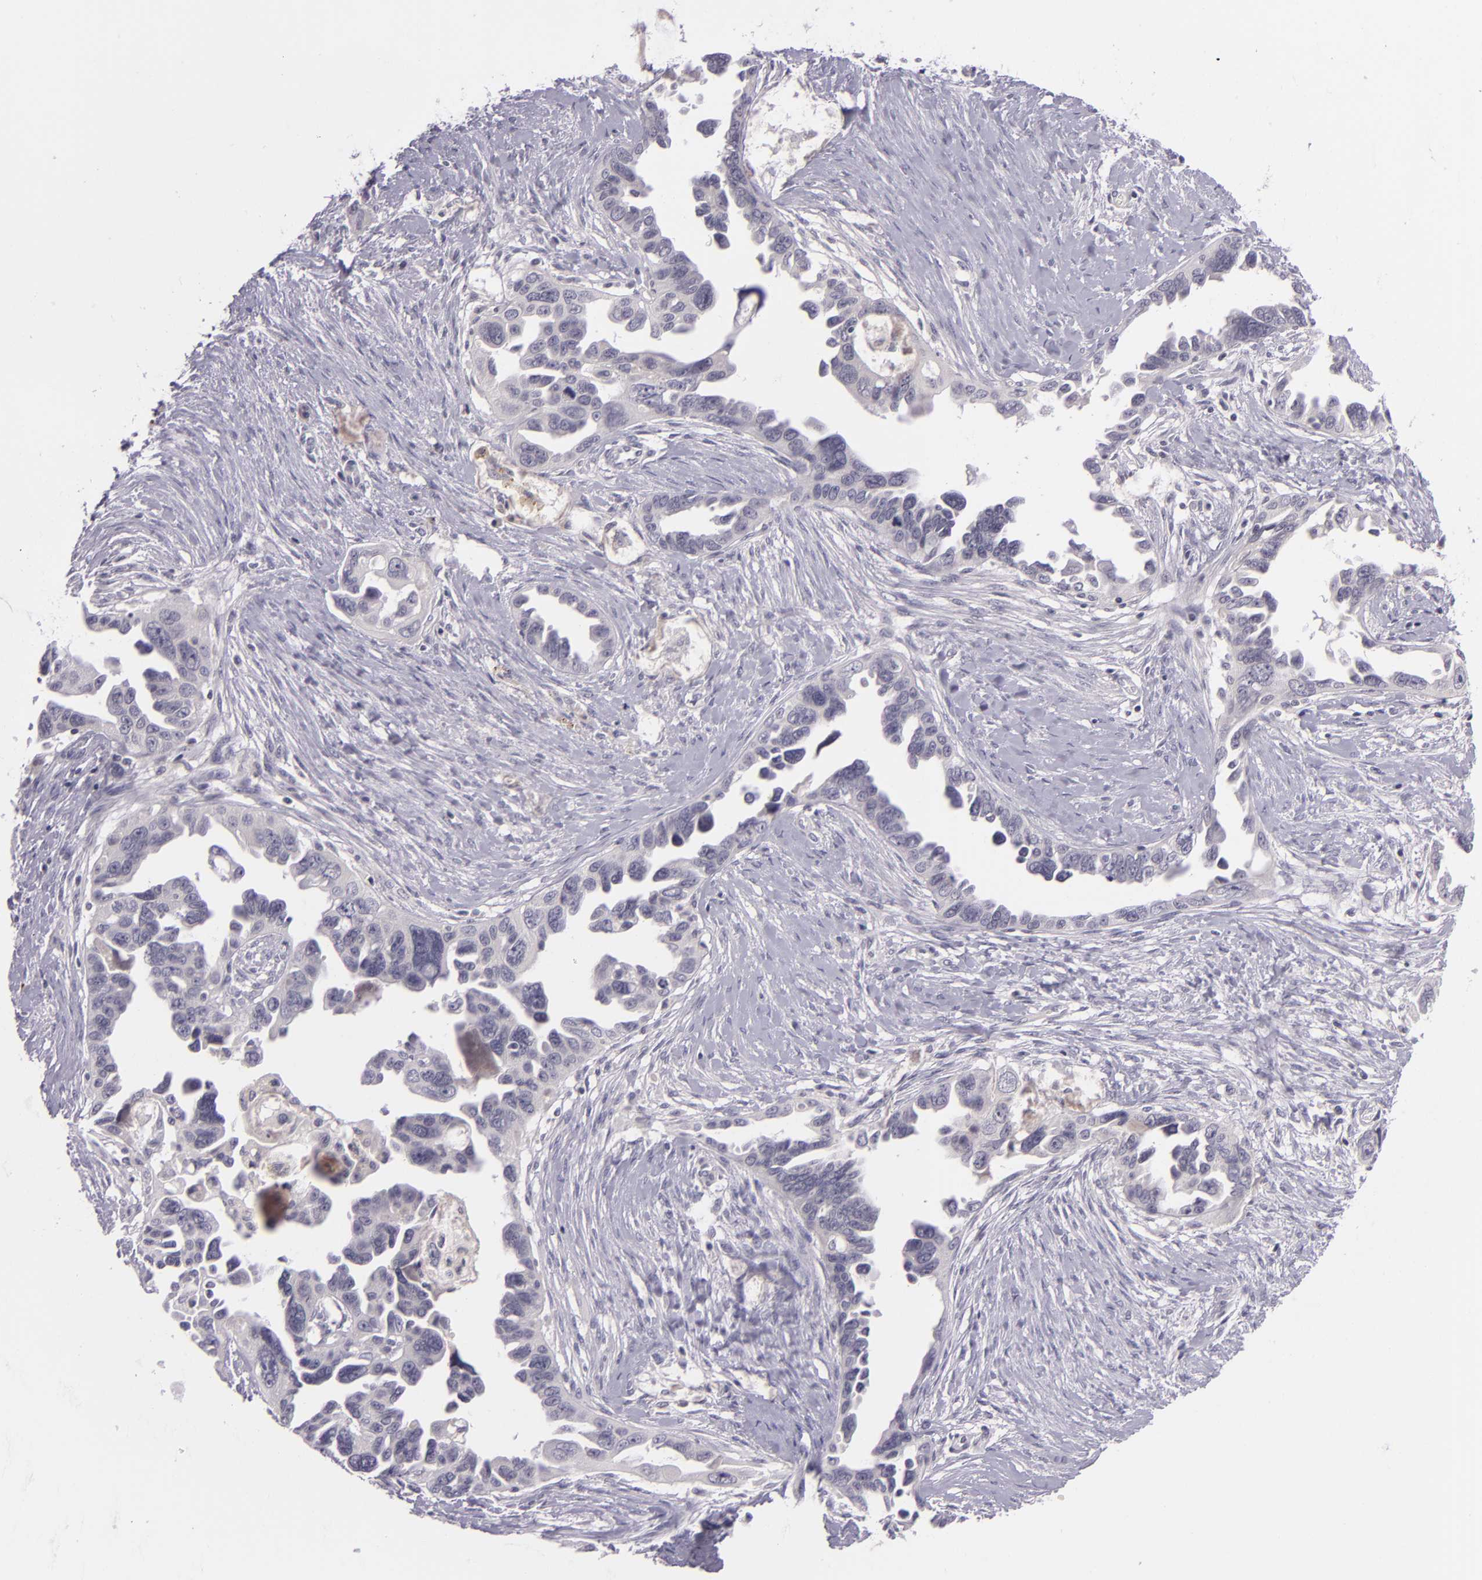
{"staining": {"intensity": "negative", "quantity": "none", "location": "none"}, "tissue": "ovarian cancer", "cell_type": "Tumor cells", "image_type": "cancer", "snomed": [{"axis": "morphology", "description": "Cystadenocarcinoma, serous, NOS"}, {"axis": "topography", "description": "Ovary"}], "caption": "An image of human serous cystadenocarcinoma (ovarian) is negative for staining in tumor cells.", "gene": "DAG1", "patient": {"sex": "female", "age": 63}}